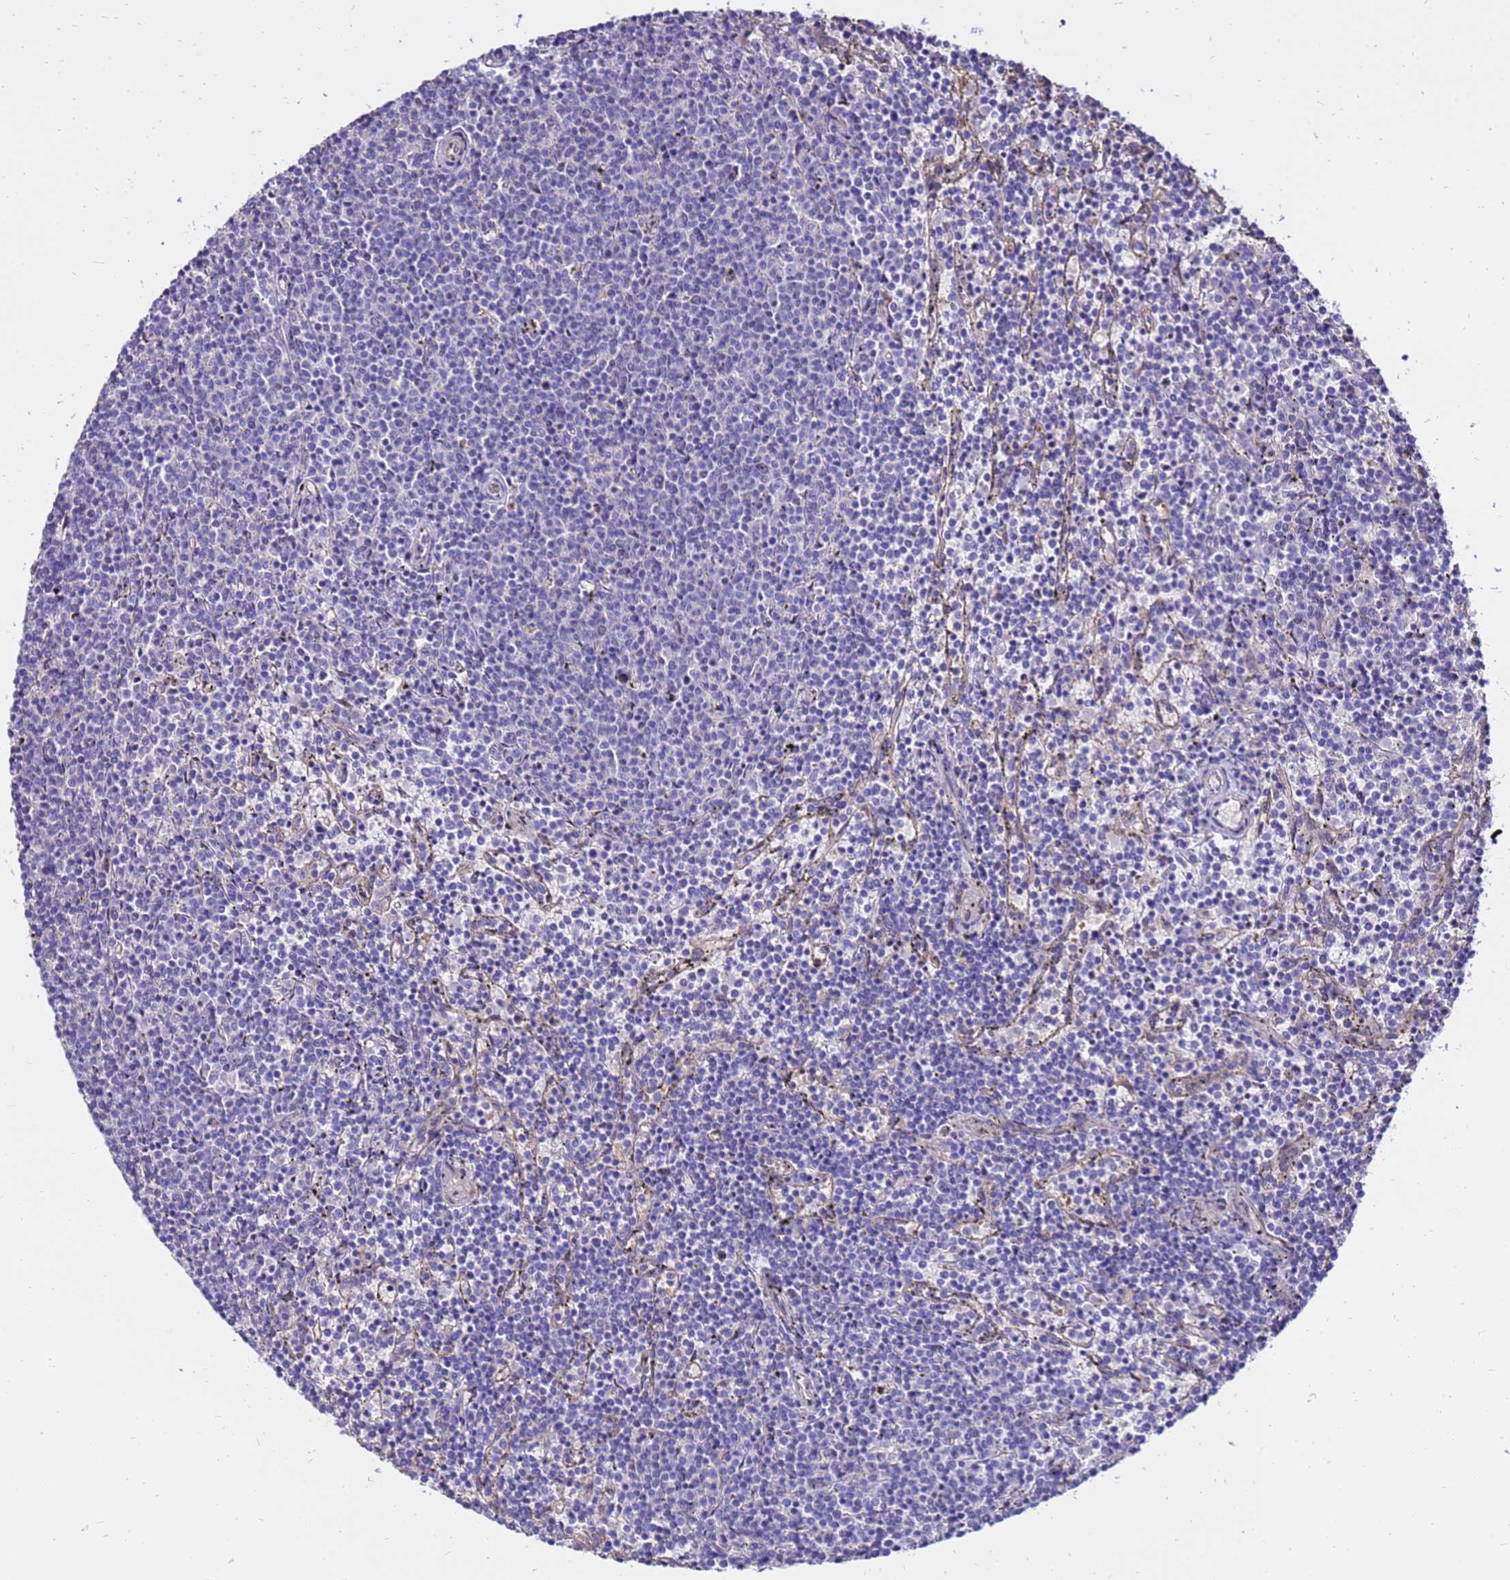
{"staining": {"intensity": "negative", "quantity": "none", "location": "none"}, "tissue": "lymphoma", "cell_type": "Tumor cells", "image_type": "cancer", "snomed": [{"axis": "morphology", "description": "Malignant lymphoma, non-Hodgkin's type, Low grade"}, {"axis": "topography", "description": "Spleen"}], "caption": "This is an IHC photomicrograph of lymphoma. There is no expression in tumor cells.", "gene": "HERC5", "patient": {"sex": "female", "age": 50}}